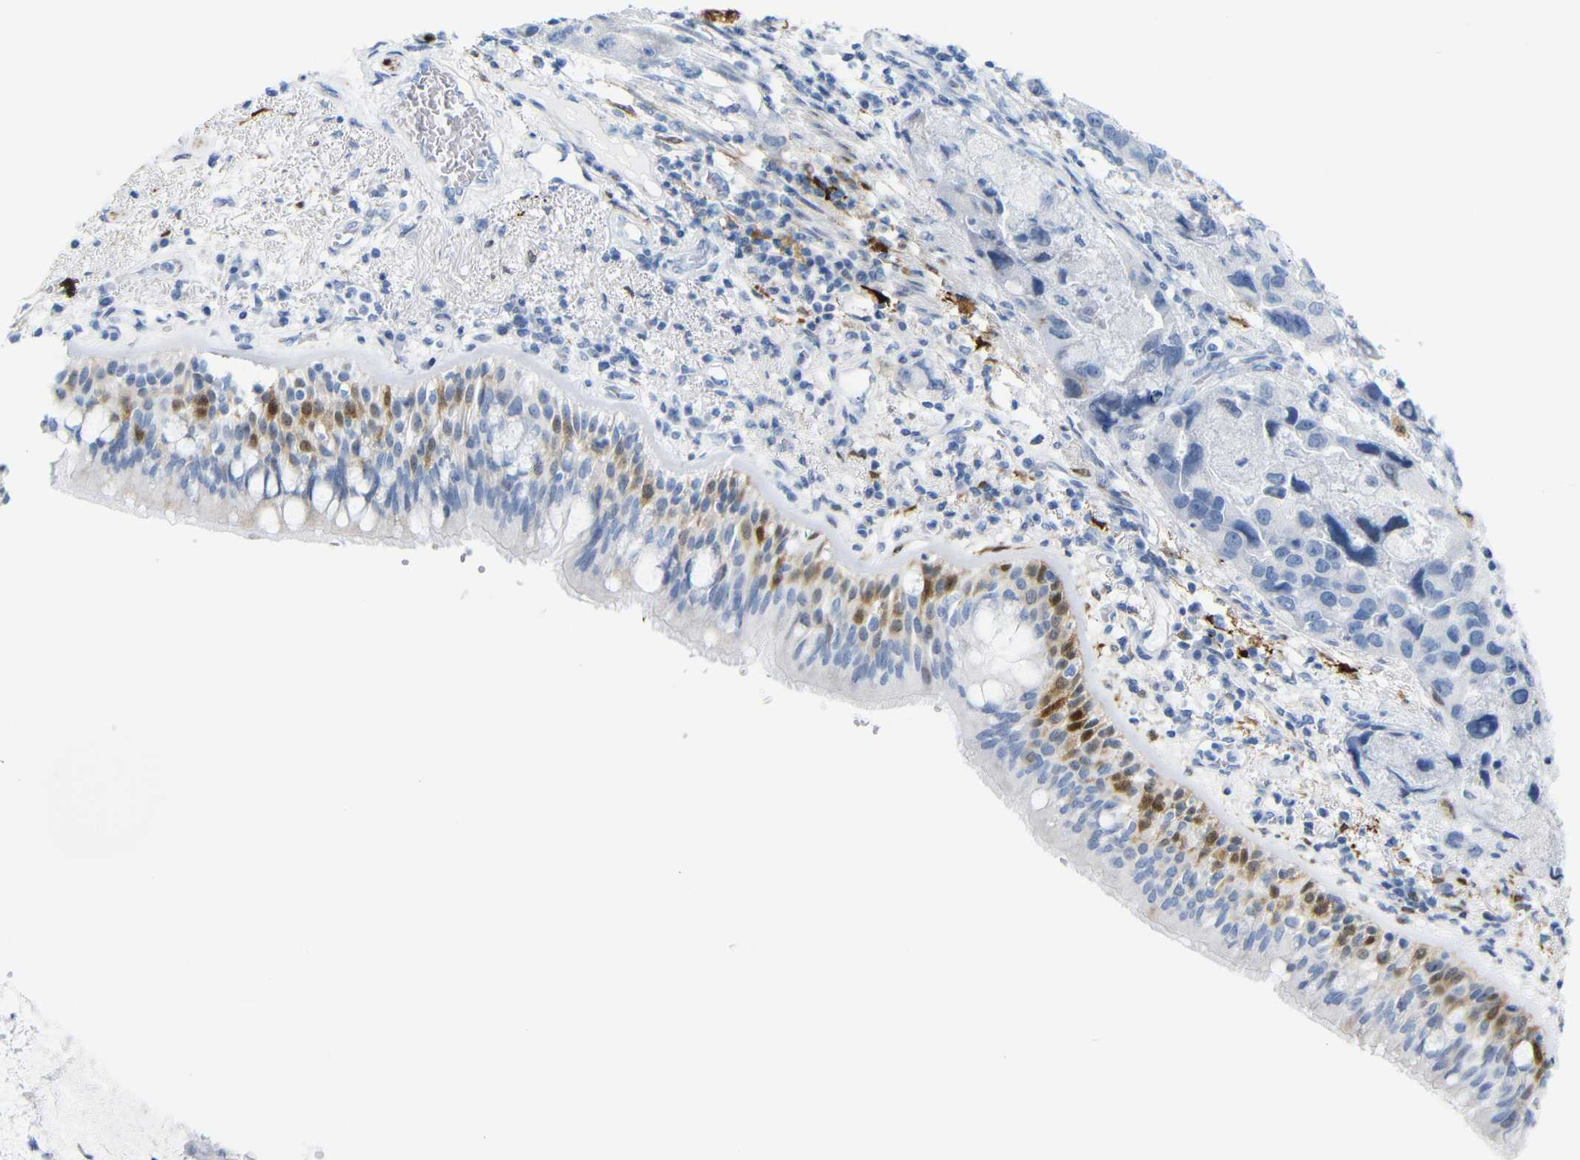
{"staining": {"intensity": "moderate", "quantity": "25%-75%", "location": "cytoplasmic/membranous,nuclear"}, "tissue": "bronchus", "cell_type": "Respiratory epithelial cells", "image_type": "normal", "snomed": [{"axis": "morphology", "description": "Normal tissue, NOS"}, {"axis": "morphology", "description": "Adenocarcinoma, NOS"}, {"axis": "morphology", "description": "Adenocarcinoma, metastatic, NOS"}, {"axis": "topography", "description": "Lymph node"}, {"axis": "topography", "description": "Bronchus"}, {"axis": "topography", "description": "Lung"}], "caption": "This photomicrograph displays benign bronchus stained with immunohistochemistry to label a protein in brown. The cytoplasmic/membranous,nuclear of respiratory epithelial cells show moderate positivity for the protein. Nuclei are counter-stained blue.", "gene": "MT1A", "patient": {"sex": "female", "age": 54}}